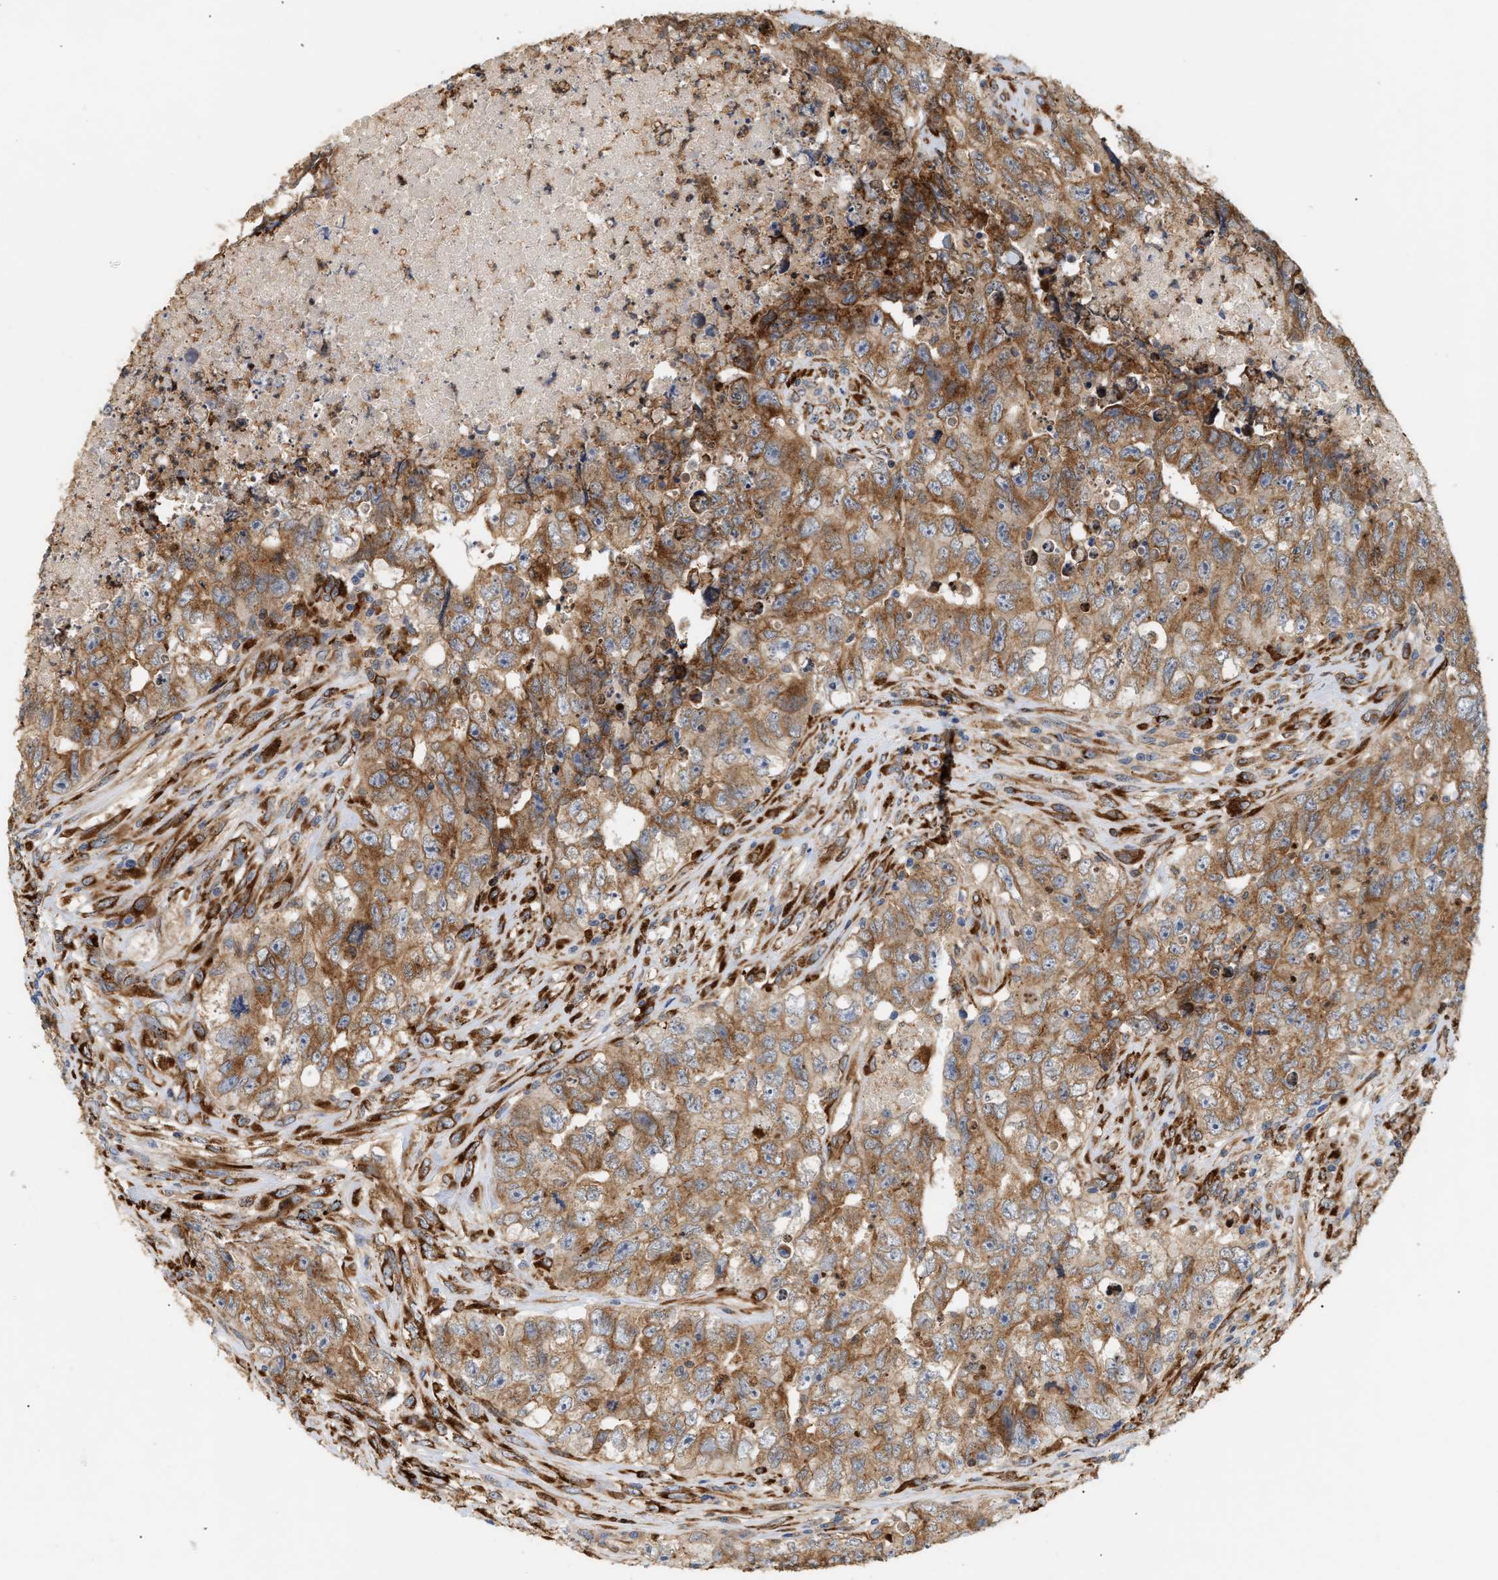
{"staining": {"intensity": "moderate", "quantity": ">75%", "location": "cytoplasmic/membranous"}, "tissue": "testis cancer", "cell_type": "Tumor cells", "image_type": "cancer", "snomed": [{"axis": "morphology", "description": "Carcinoma, Embryonal, NOS"}, {"axis": "topography", "description": "Testis"}], "caption": "This photomicrograph shows immunohistochemistry (IHC) staining of testis embryonal carcinoma, with medium moderate cytoplasmic/membranous positivity in about >75% of tumor cells.", "gene": "PLCD1", "patient": {"sex": "male", "age": 32}}